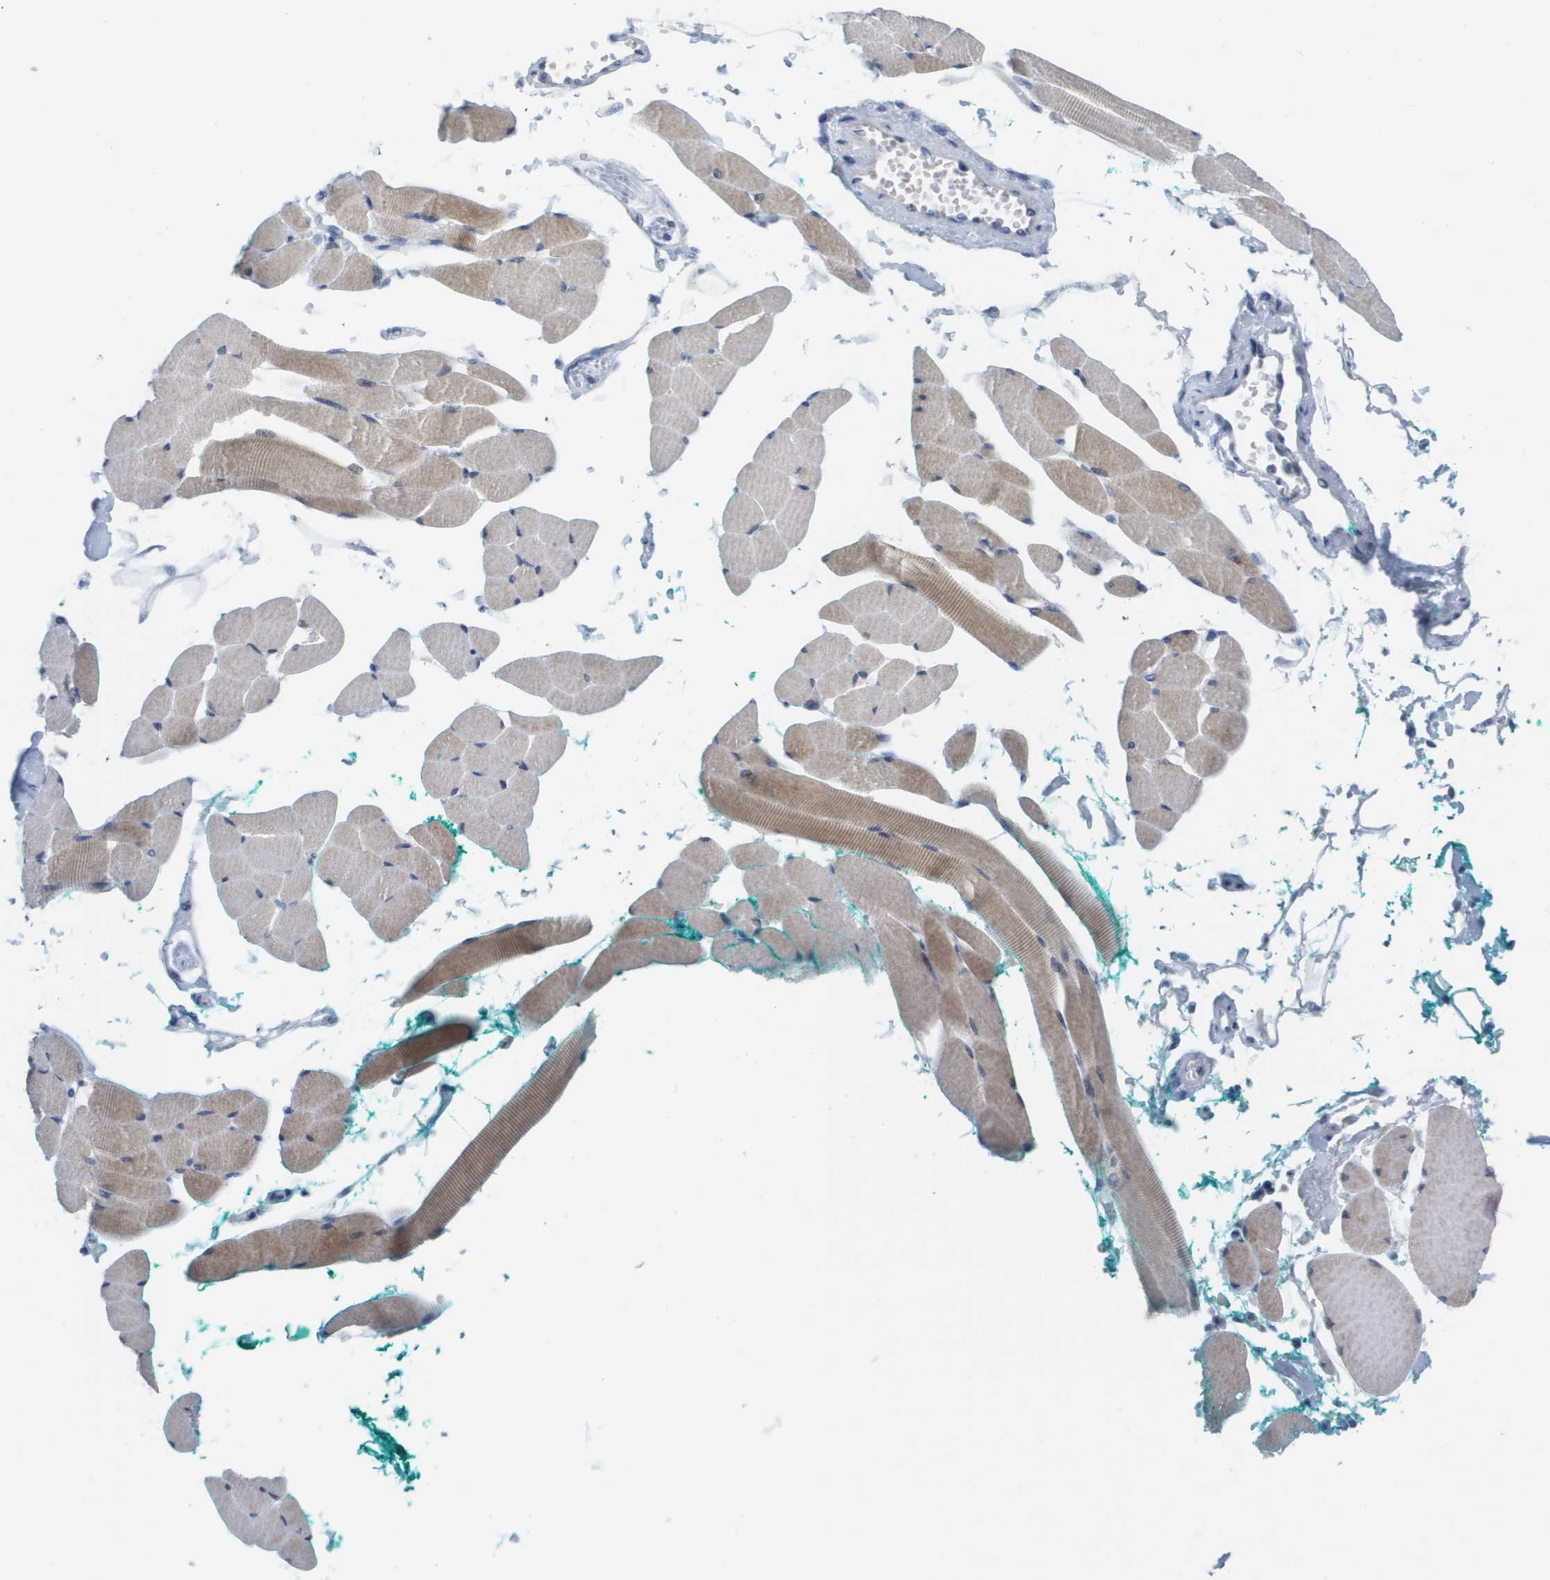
{"staining": {"intensity": "moderate", "quantity": "25%-75%", "location": "cytoplasmic/membranous"}, "tissue": "skeletal muscle", "cell_type": "Myocytes", "image_type": "normal", "snomed": [{"axis": "morphology", "description": "Normal tissue, NOS"}, {"axis": "topography", "description": "Skeletal muscle"}, {"axis": "topography", "description": "Oral tissue"}, {"axis": "topography", "description": "Peripheral nerve tissue"}], "caption": "Immunohistochemistry (IHC) (DAB (3,3'-diaminobenzidine)) staining of normal human skeletal muscle demonstrates moderate cytoplasmic/membranous protein staining in about 25%-75% of myocytes. (DAB = brown stain, brightfield microscopy at high magnification).", "gene": "PDE4A", "patient": {"sex": "female", "age": 84}}